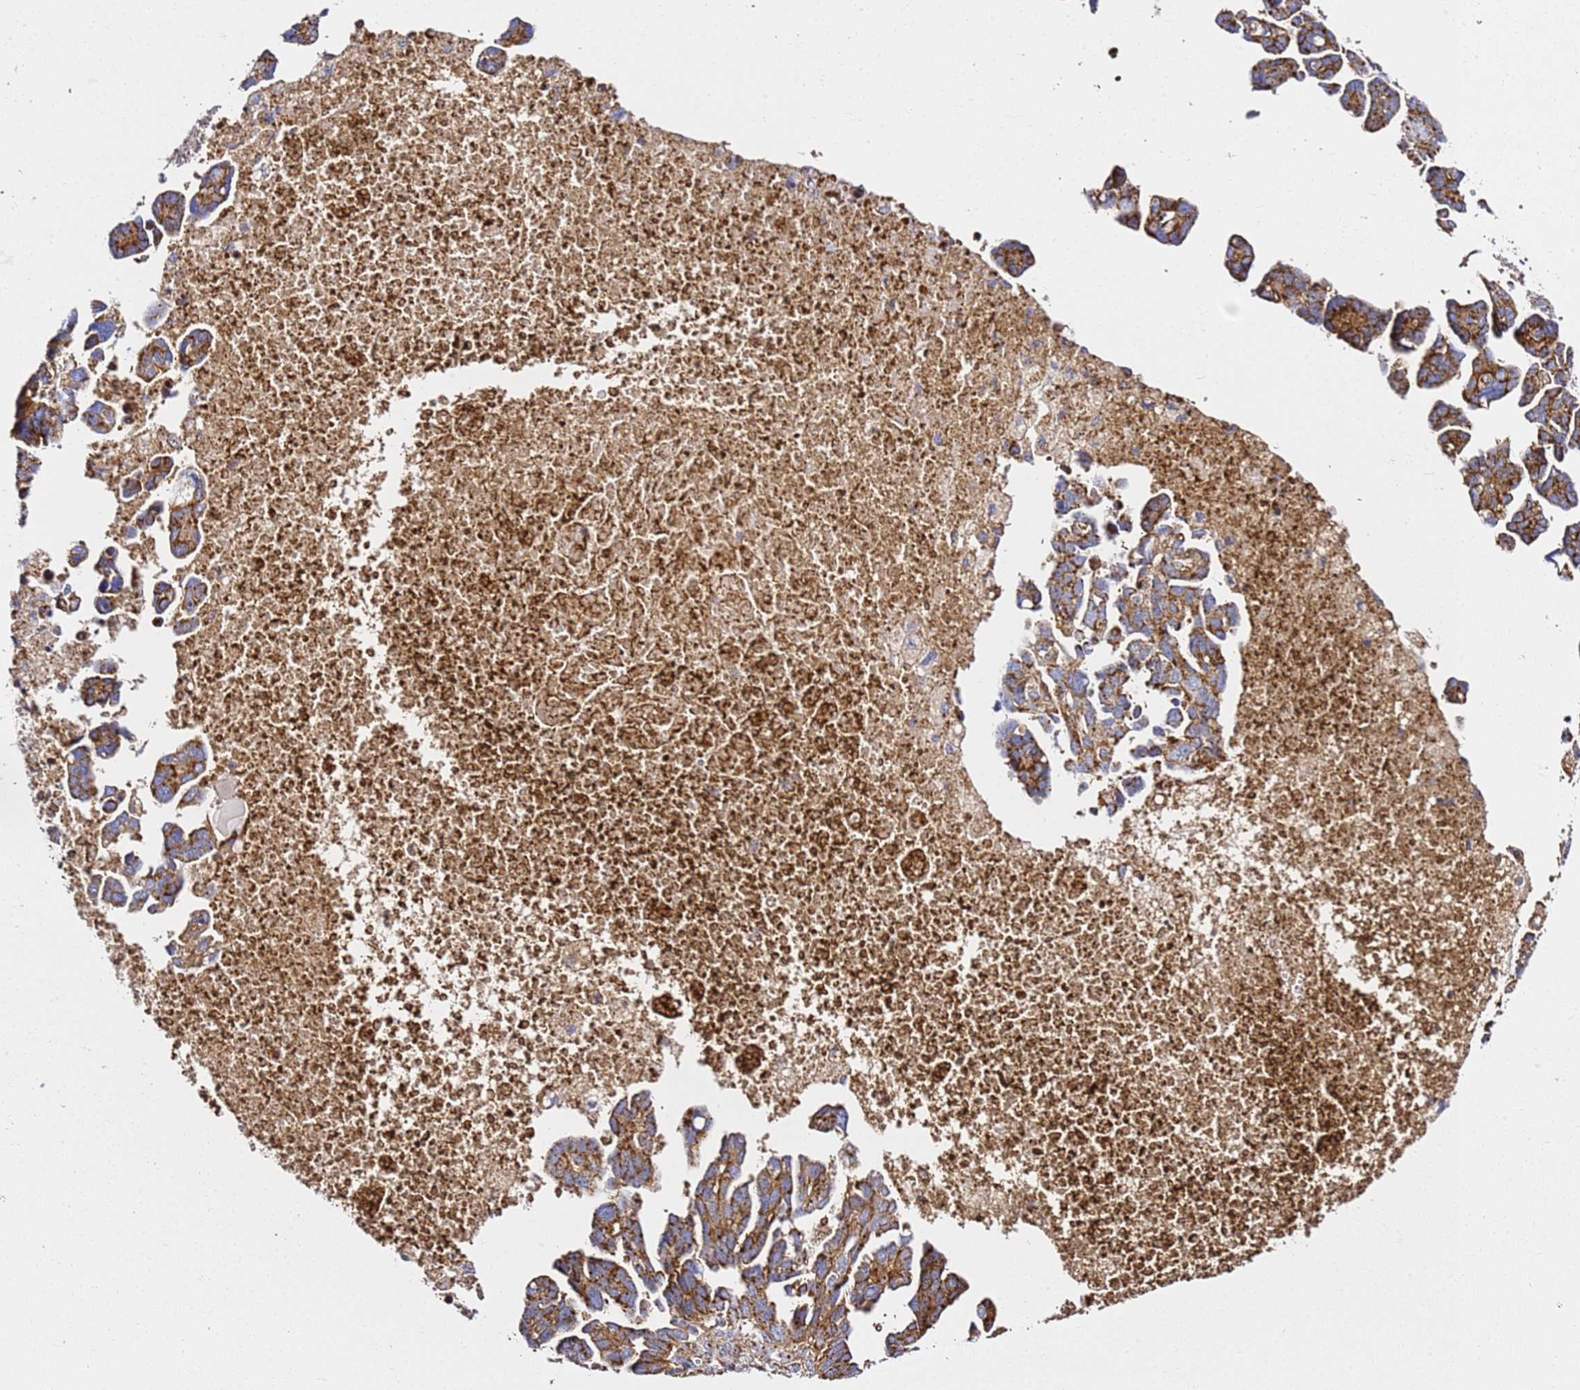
{"staining": {"intensity": "moderate", "quantity": ">75%", "location": "cytoplasmic/membranous"}, "tissue": "ovarian cancer", "cell_type": "Tumor cells", "image_type": "cancer", "snomed": [{"axis": "morphology", "description": "Cystadenocarcinoma, serous, NOS"}, {"axis": "topography", "description": "Ovary"}], "caption": "Tumor cells demonstrate moderate cytoplasmic/membranous positivity in approximately >75% of cells in ovarian cancer (serous cystadenocarcinoma).", "gene": "NDUFA3", "patient": {"sex": "female", "age": 54}}